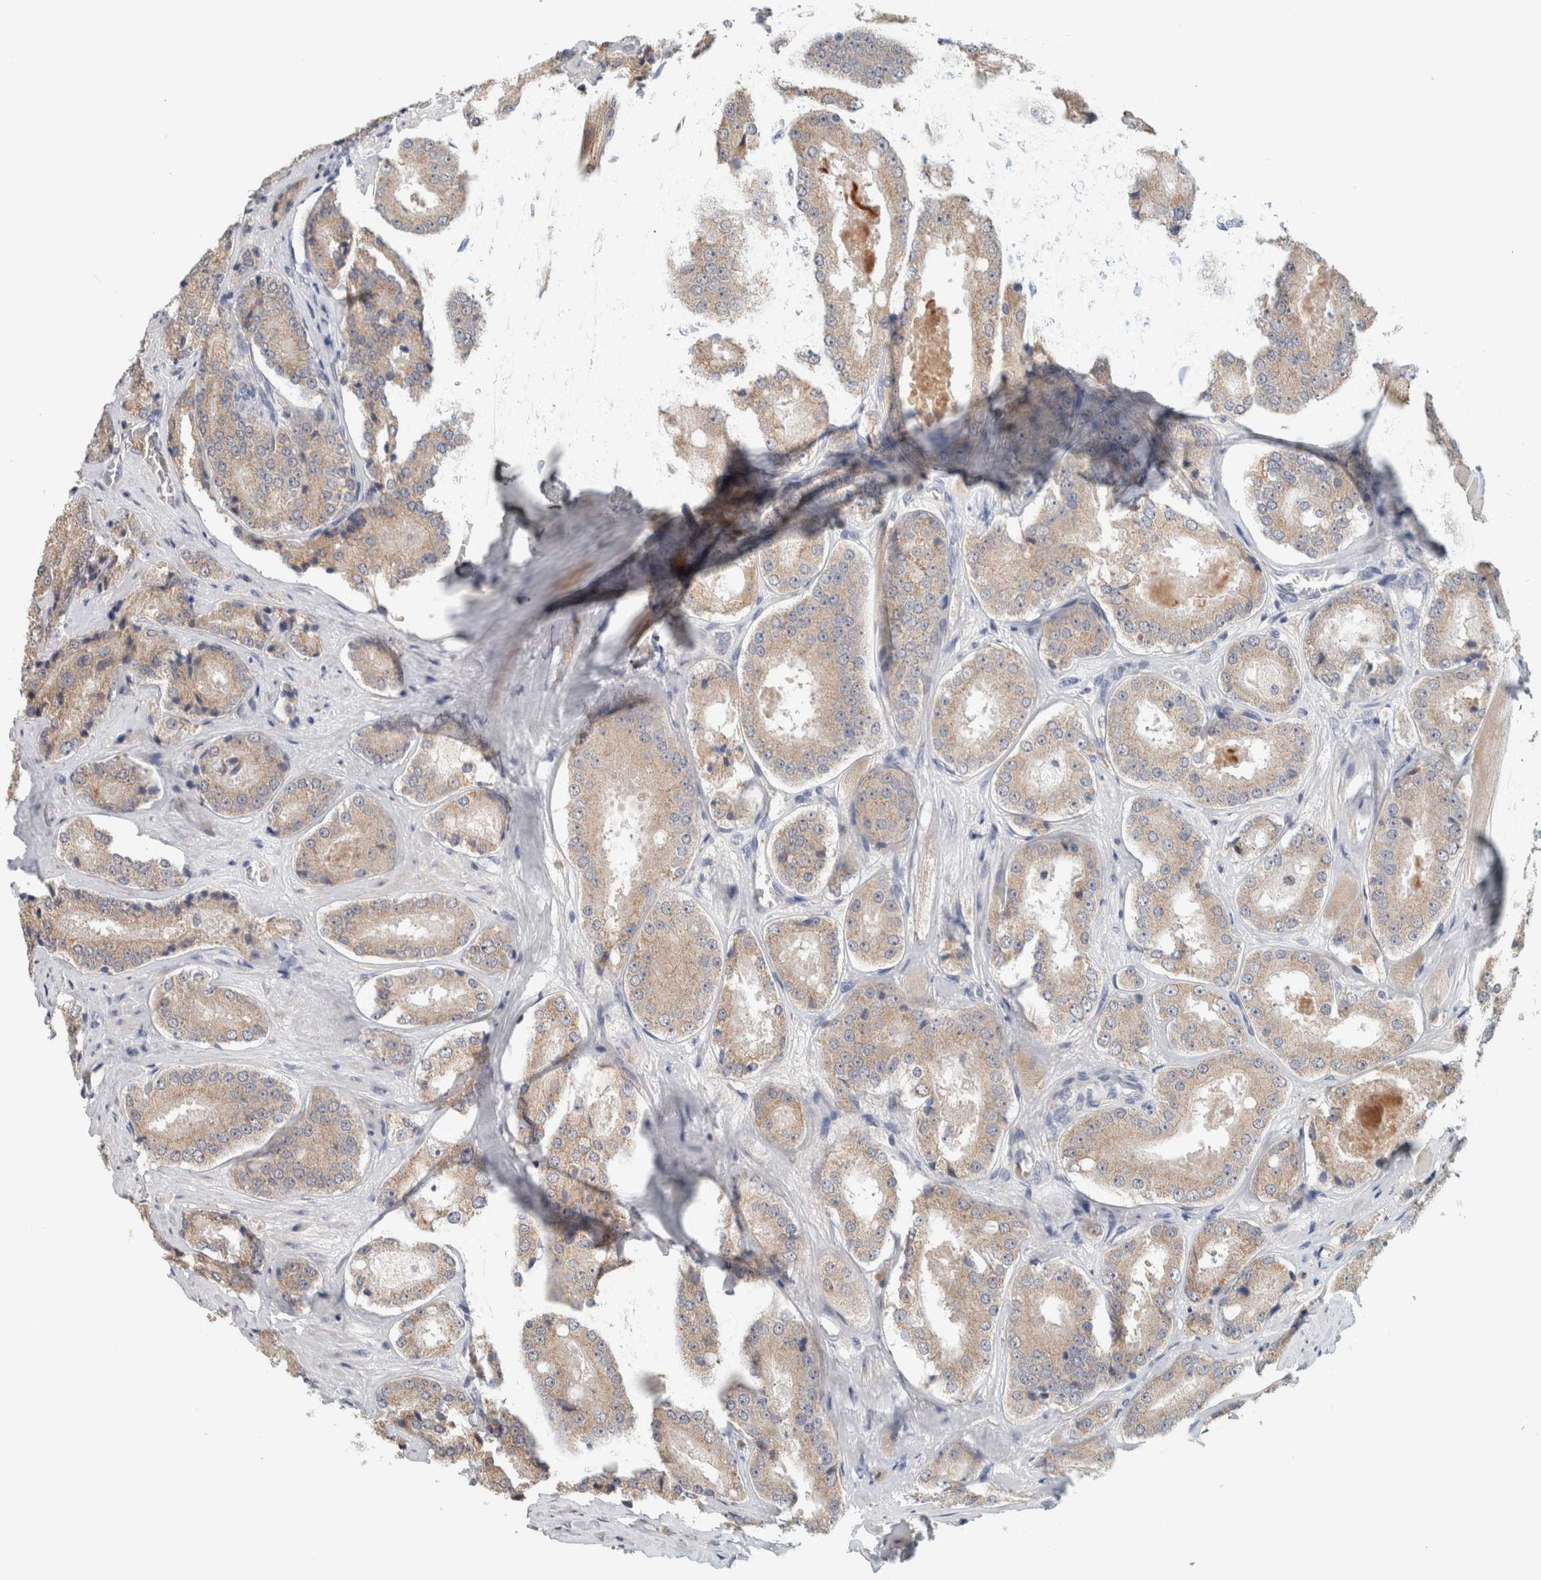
{"staining": {"intensity": "weak", "quantity": ">75%", "location": "cytoplasmic/membranous"}, "tissue": "prostate cancer", "cell_type": "Tumor cells", "image_type": "cancer", "snomed": [{"axis": "morphology", "description": "Adenocarcinoma, High grade"}, {"axis": "topography", "description": "Prostate"}], "caption": "Prostate cancer (high-grade adenocarcinoma) was stained to show a protein in brown. There is low levels of weak cytoplasmic/membranous staining in approximately >75% of tumor cells. (Brightfield microscopy of DAB IHC at high magnification).", "gene": "CRAT", "patient": {"sex": "male", "age": 65}}